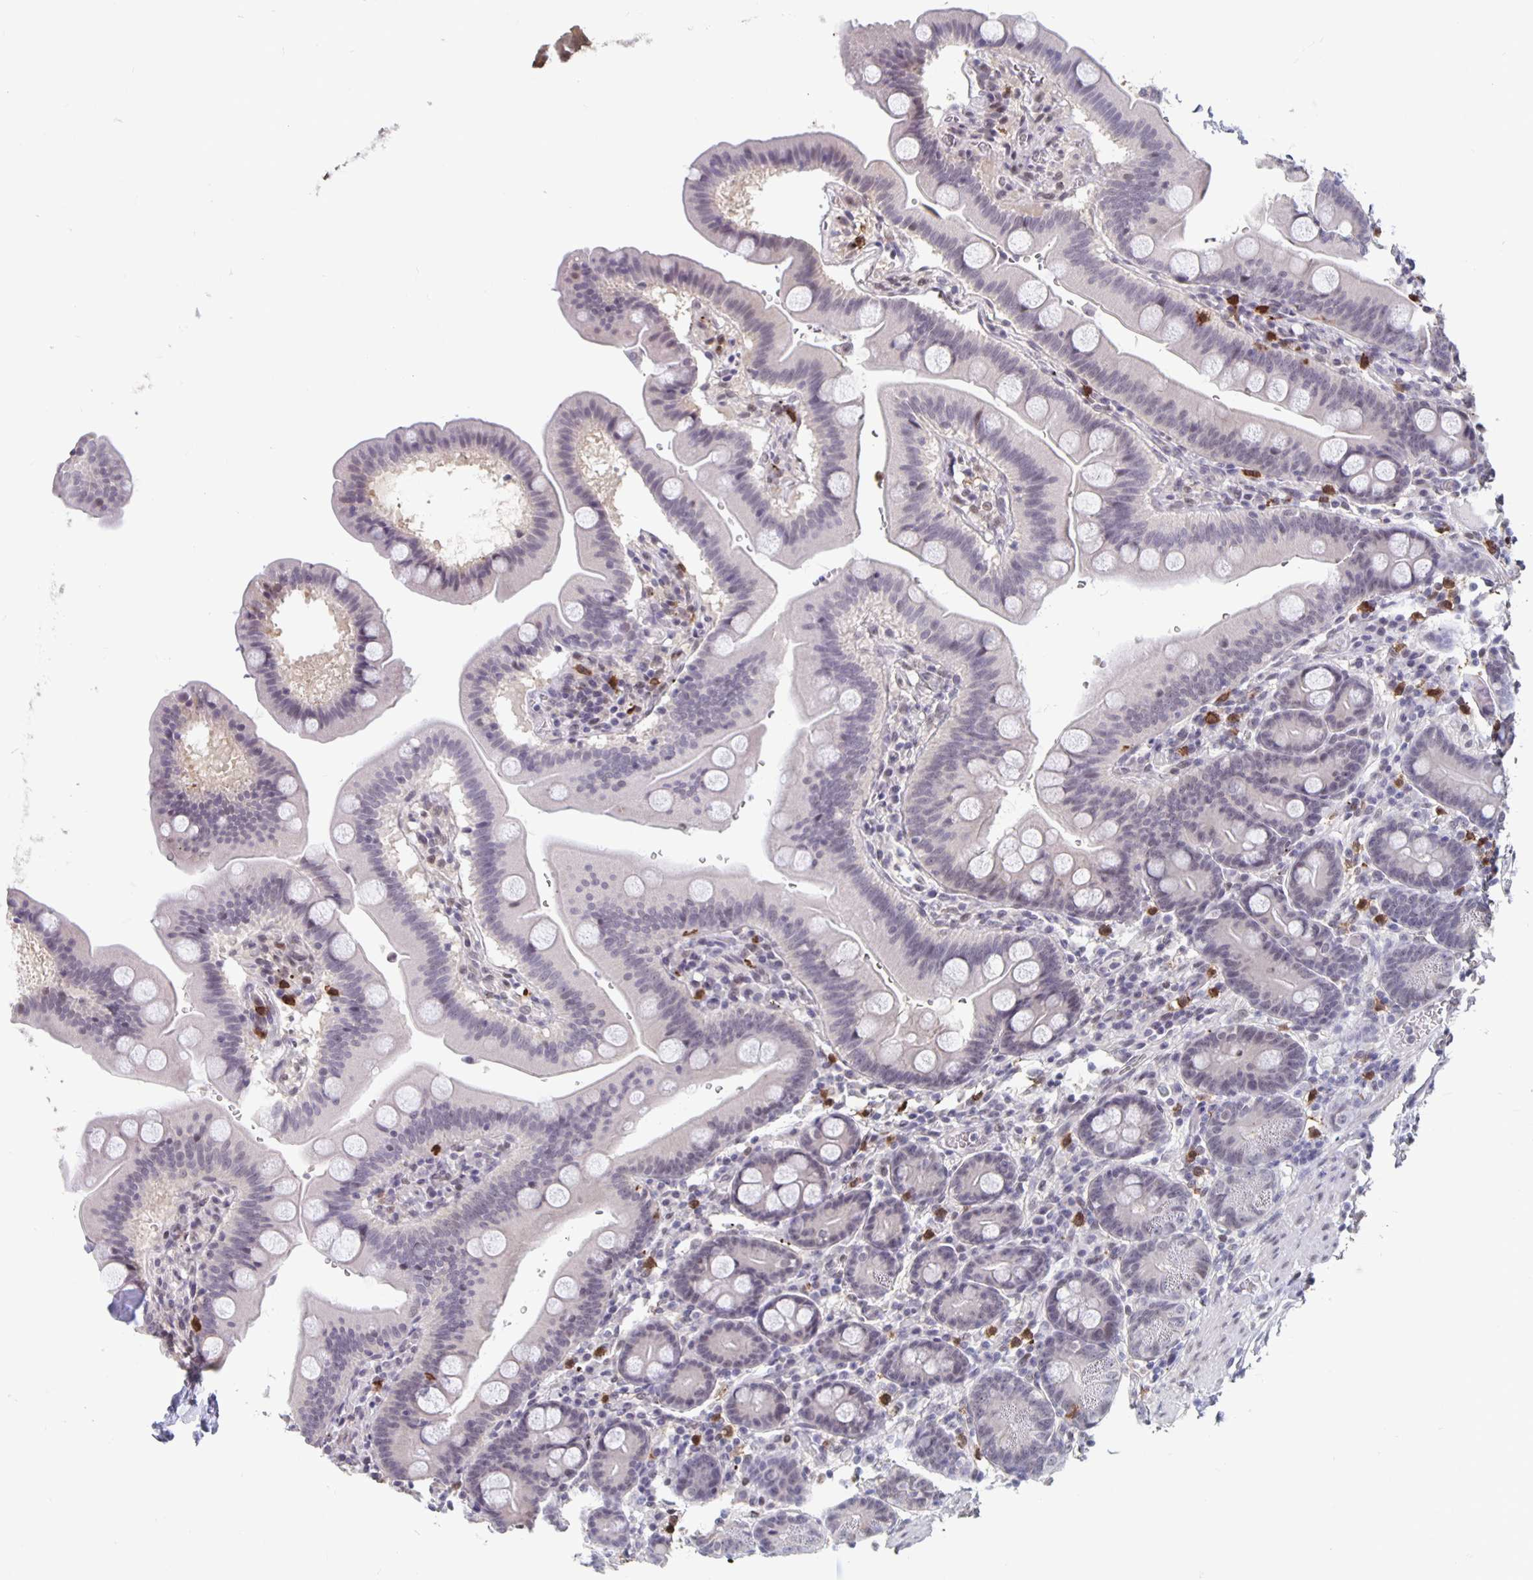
{"staining": {"intensity": "negative", "quantity": "none", "location": "none"}, "tissue": "duodenum", "cell_type": "Glandular cells", "image_type": "normal", "snomed": [{"axis": "morphology", "description": "Normal tissue, NOS"}, {"axis": "topography", "description": "Pancreas"}, {"axis": "topography", "description": "Duodenum"}], "caption": "Immunohistochemistry (IHC) photomicrograph of benign duodenum: human duodenum stained with DAB displays no significant protein staining in glandular cells. (DAB immunohistochemistry with hematoxylin counter stain).", "gene": "ZNF691", "patient": {"sex": "male", "age": 59}}